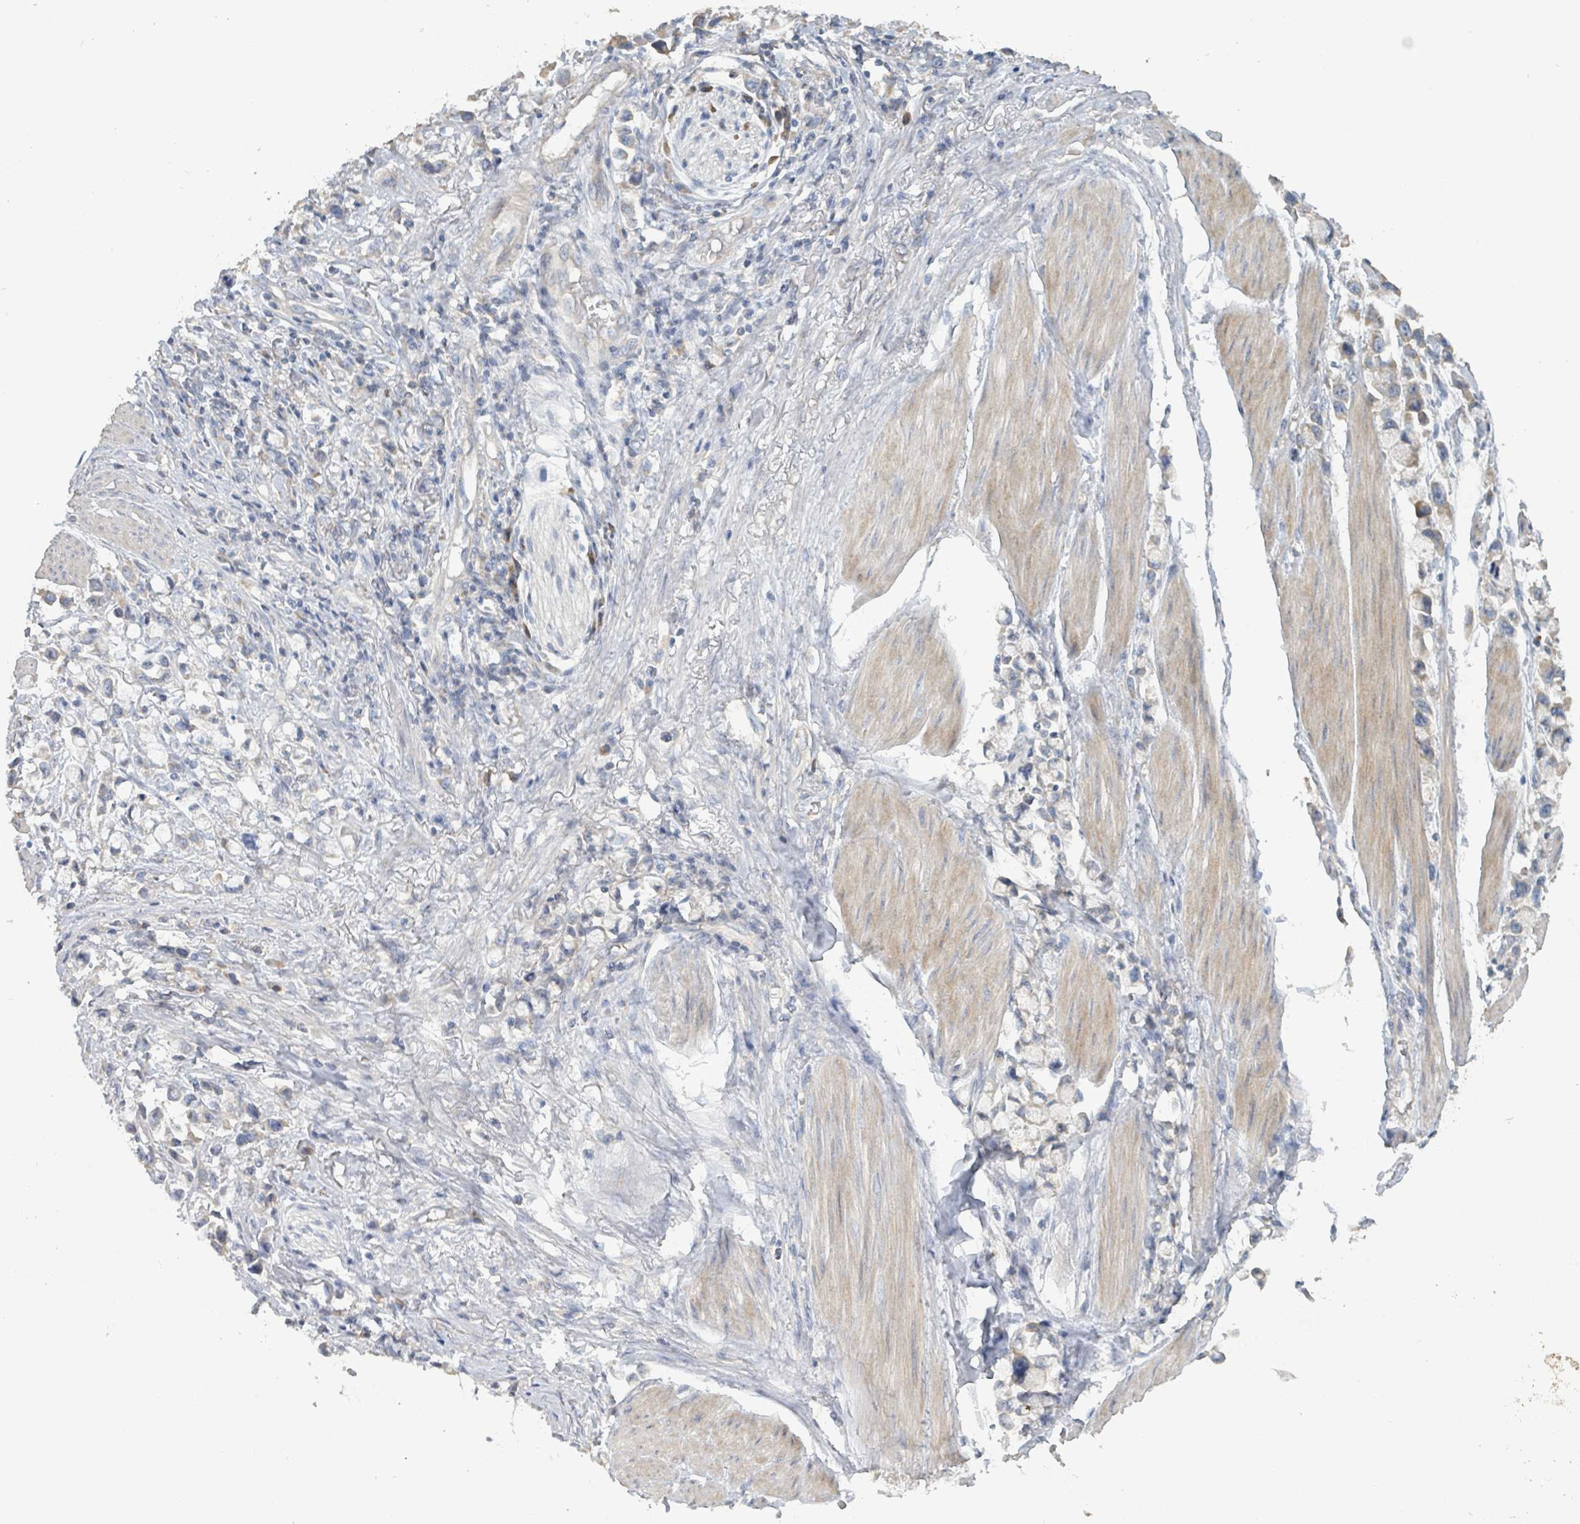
{"staining": {"intensity": "negative", "quantity": "none", "location": "none"}, "tissue": "stomach cancer", "cell_type": "Tumor cells", "image_type": "cancer", "snomed": [{"axis": "morphology", "description": "Adenocarcinoma, NOS"}, {"axis": "topography", "description": "Stomach"}], "caption": "IHC of human stomach adenocarcinoma exhibits no positivity in tumor cells. Nuclei are stained in blue.", "gene": "RPL32", "patient": {"sex": "female", "age": 81}}